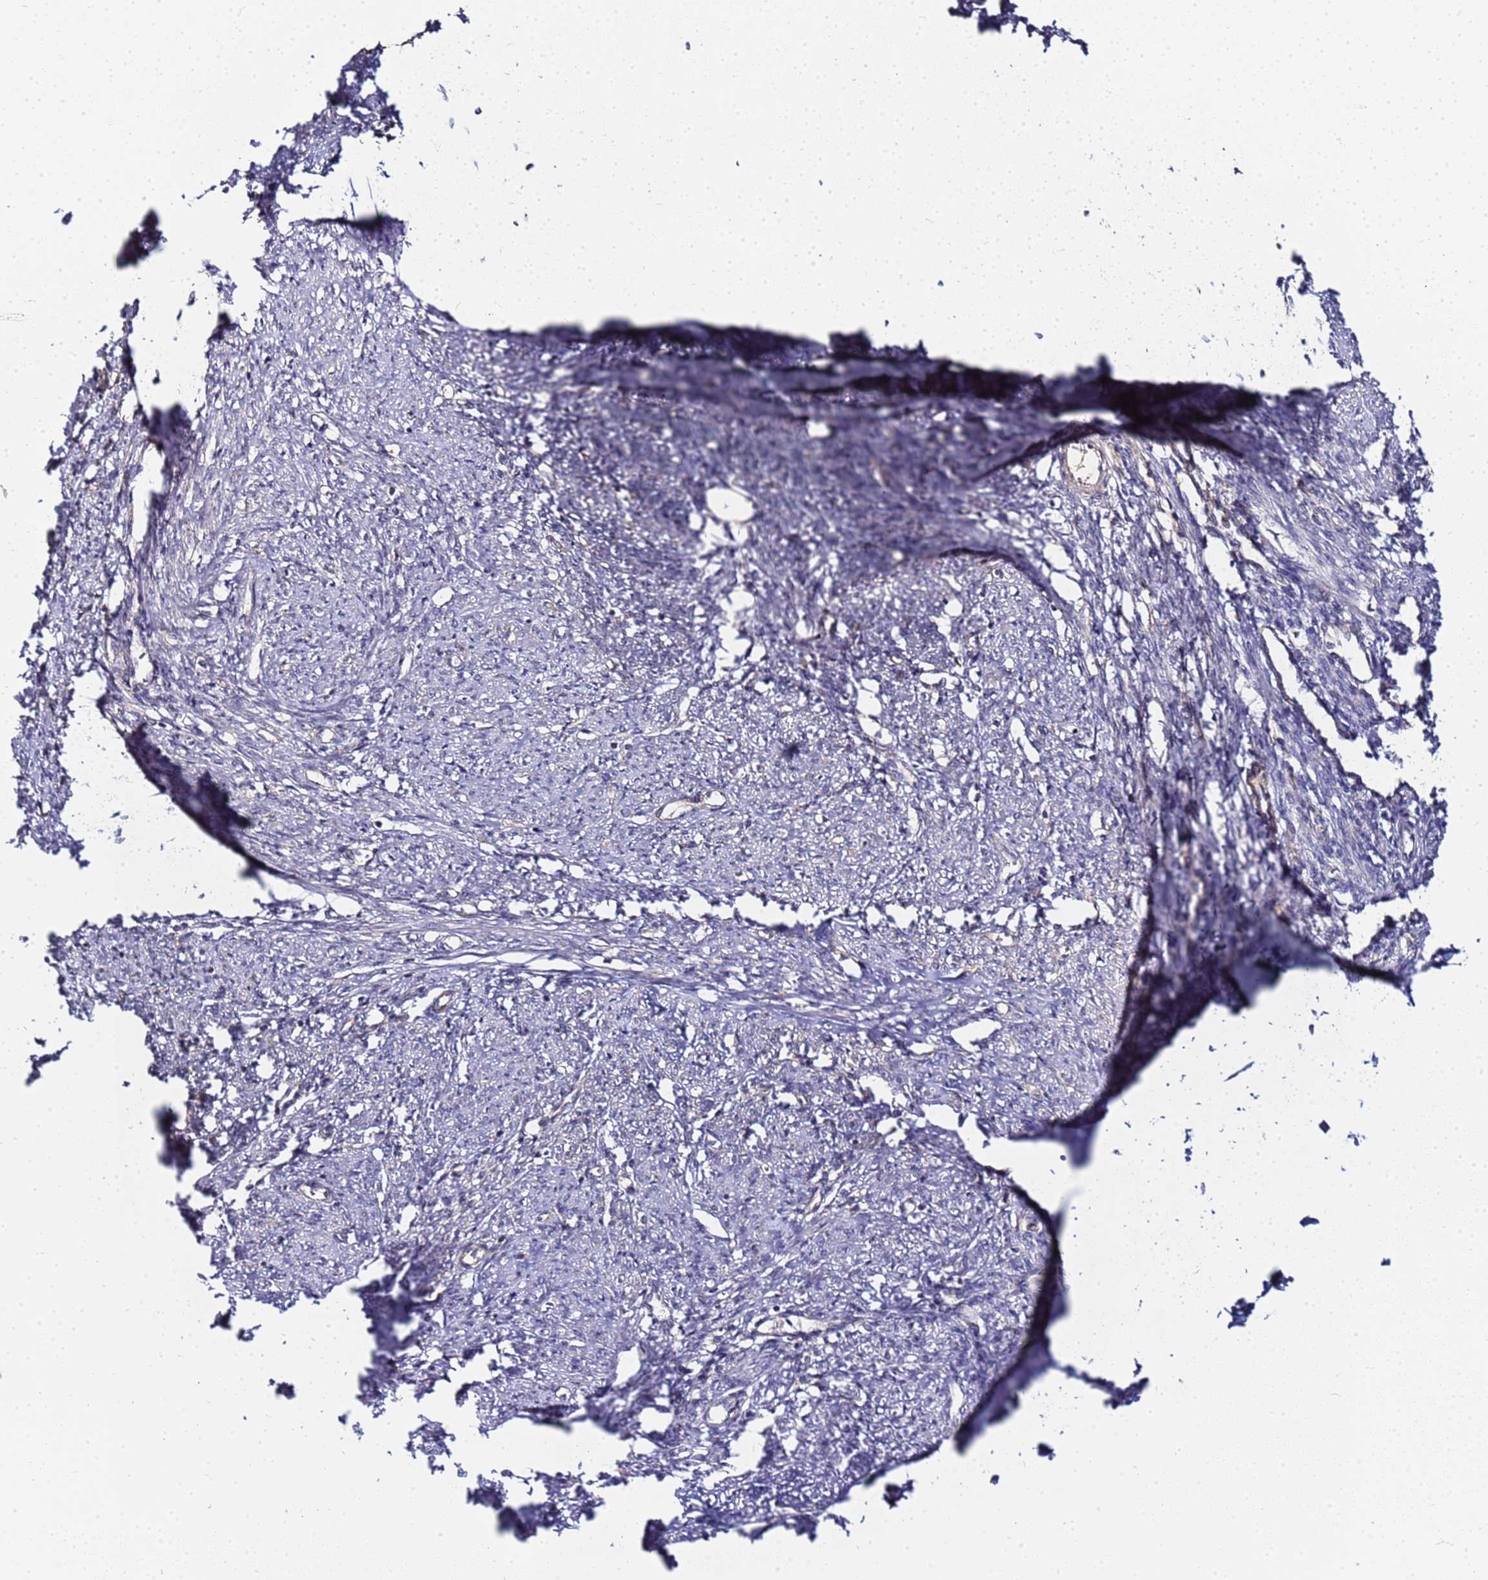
{"staining": {"intensity": "negative", "quantity": "none", "location": "none"}, "tissue": "smooth muscle", "cell_type": "Smooth muscle cells", "image_type": "normal", "snomed": [{"axis": "morphology", "description": "Normal tissue, NOS"}, {"axis": "topography", "description": "Smooth muscle"}, {"axis": "topography", "description": "Uterus"}], "caption": "High power microscopy histopathology image of an immunohistochemistry (IHC) image of benign smooth muscle, revealing no significant staining in smooth muscle cells.", "gene": "CHM", "patient": {"sex": "female", "age": 59}}